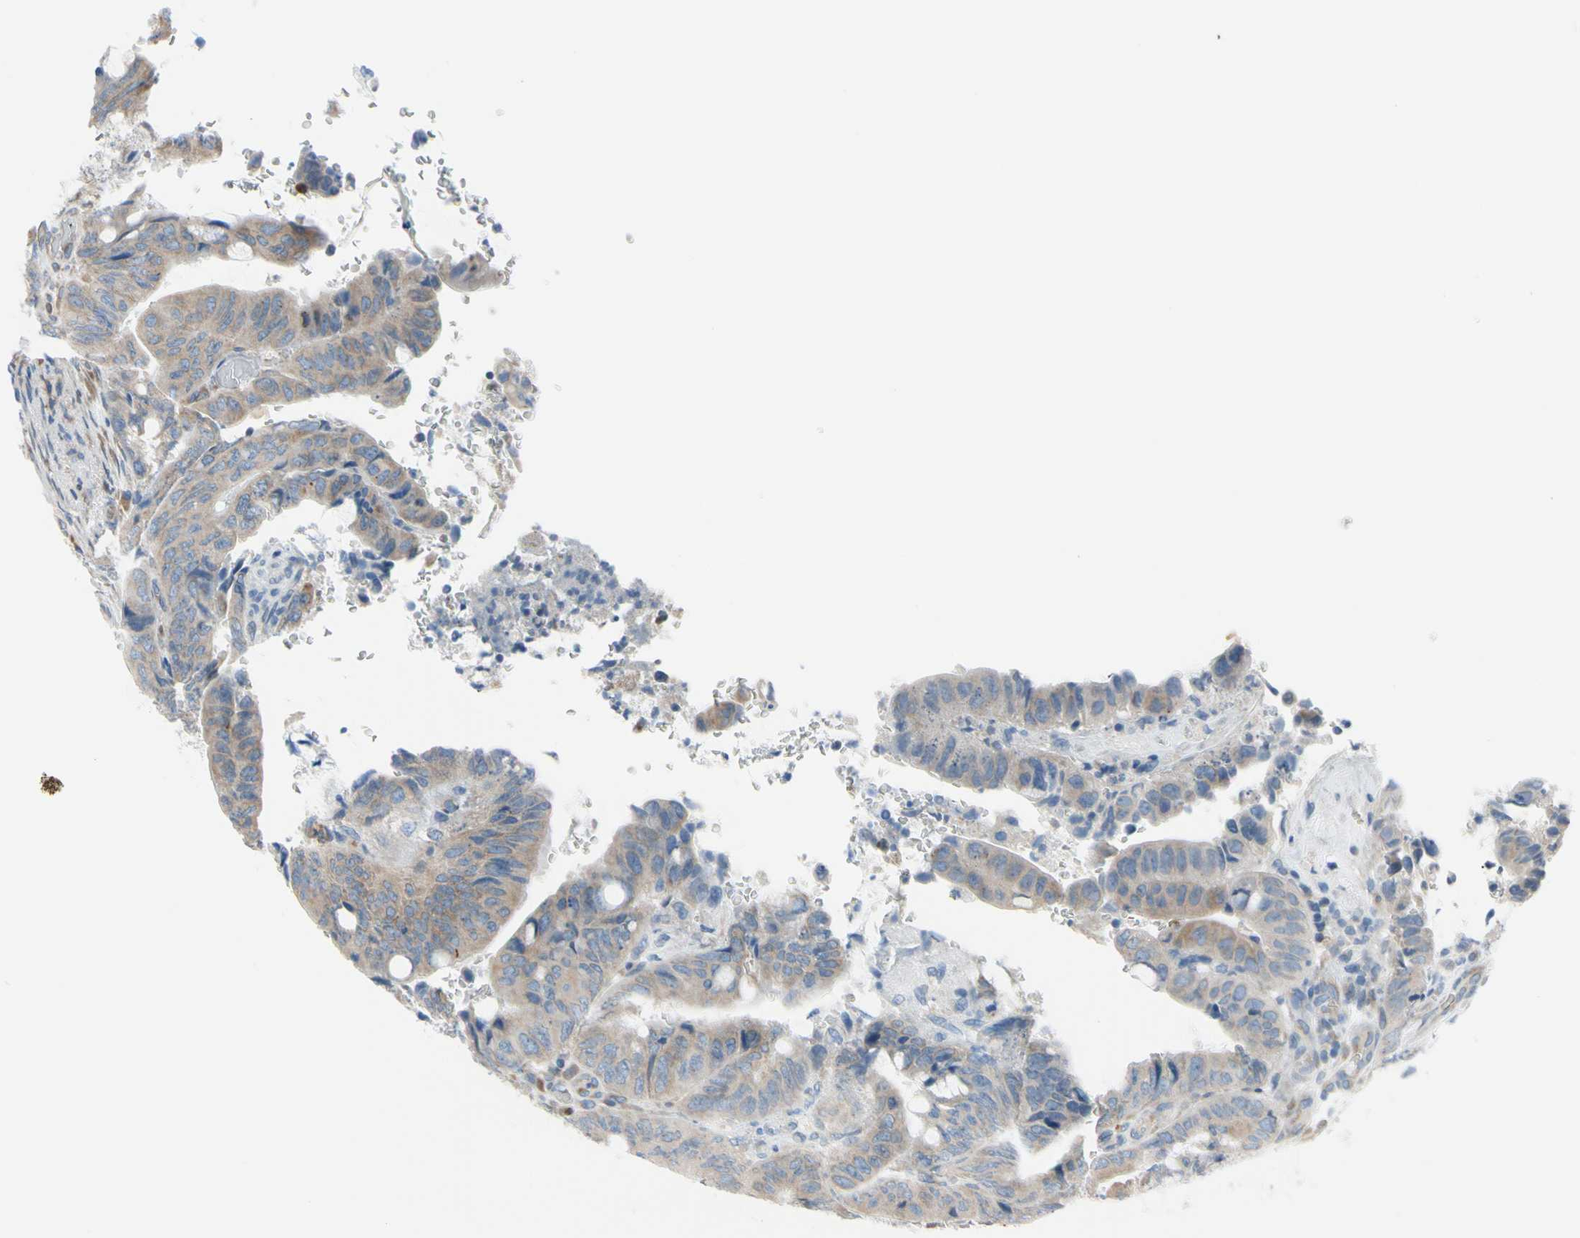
{"staining": {"intensity": "moderate", "quantity": "25%-75%", "location": "cytoplasmic/membranous"}, "tissue": "colorectal cancer", "cell_type": "Tumor cells", "image_type": "cancer", "snomed": [{"axis": "morphology", "description": "Normal tissue, NOS"}, {"axis": "morphology", "description": "Adenocarcinoma, NOS"}, {"axis": "topography", "description": "Rectum"}, {"axis": "topography", "description": "Peripheral nerve tissue"}], "caption": "High-power microscopy captured an immunohistochemistry (IHC) photomicrograph of colorectal adenocarcinoma, revealing moderate cytoplasmic/membranous expression in approximately 25%-75% of tumor cells.", "gene": "CLCC1", "patient": {"sex": "male", "age": 92}}